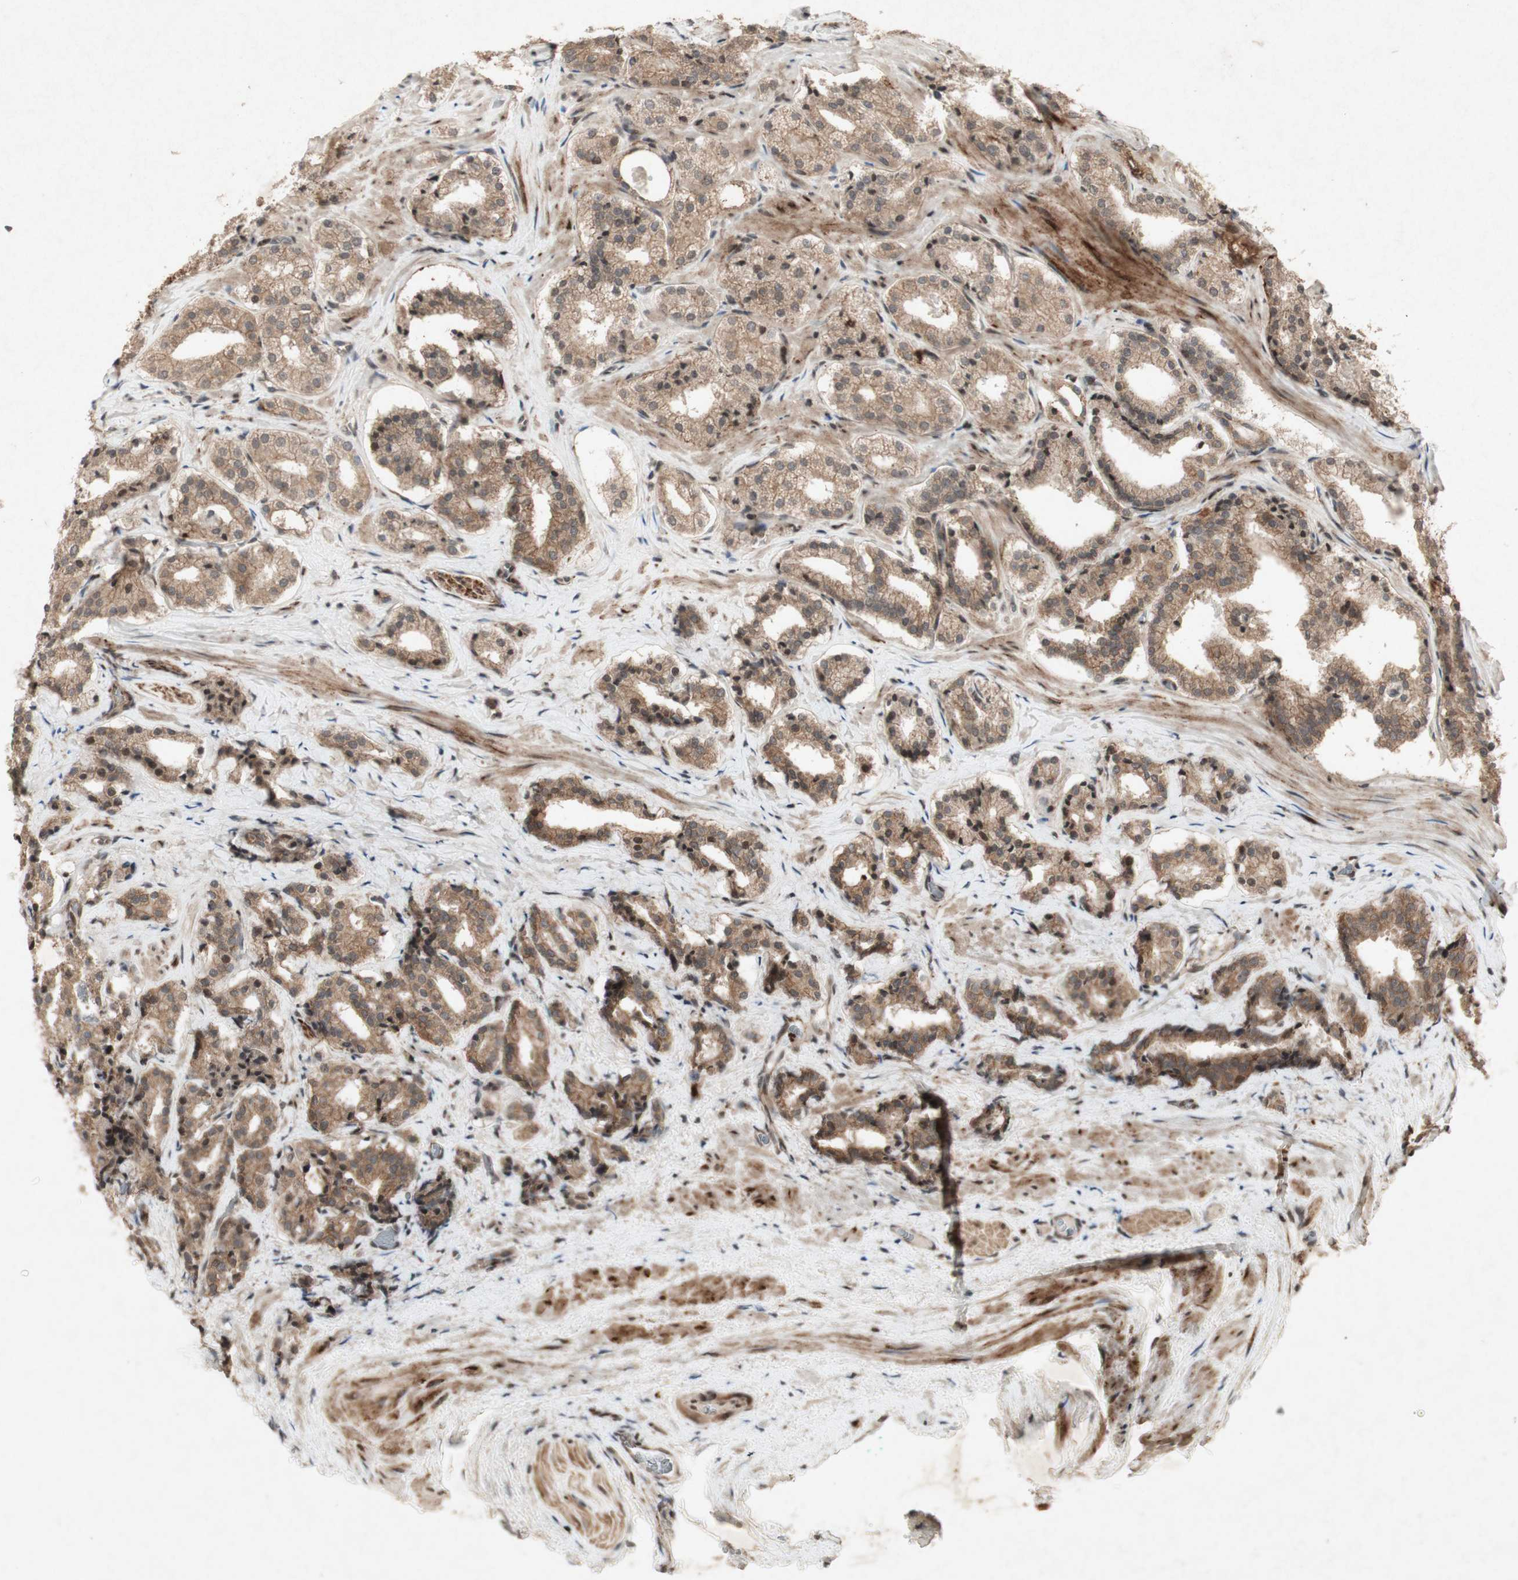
{"staining": {"intensity": "moderate", "quantity": ">75%", "location": "cytoplasmic/membranous"}, "tissue": "prostate cancer", "cell_type": "Tumor cells", "image_type": "cancer", "snomed": [{"axis": "morphology", "description": "Adenocarcinoma, High grade"}, {"axis": "topography", "description": "Prostate"}], "caption": "This photomicrograph shows IHC staining of prostate cancer (adenocarcinoma (high-grade)), with medium moderate cytoplasmic/membranous positivity in approximately >75% of tumor cells.", "gene": "PLXNA1", "patient": {"sex": "male", "age": 60}}